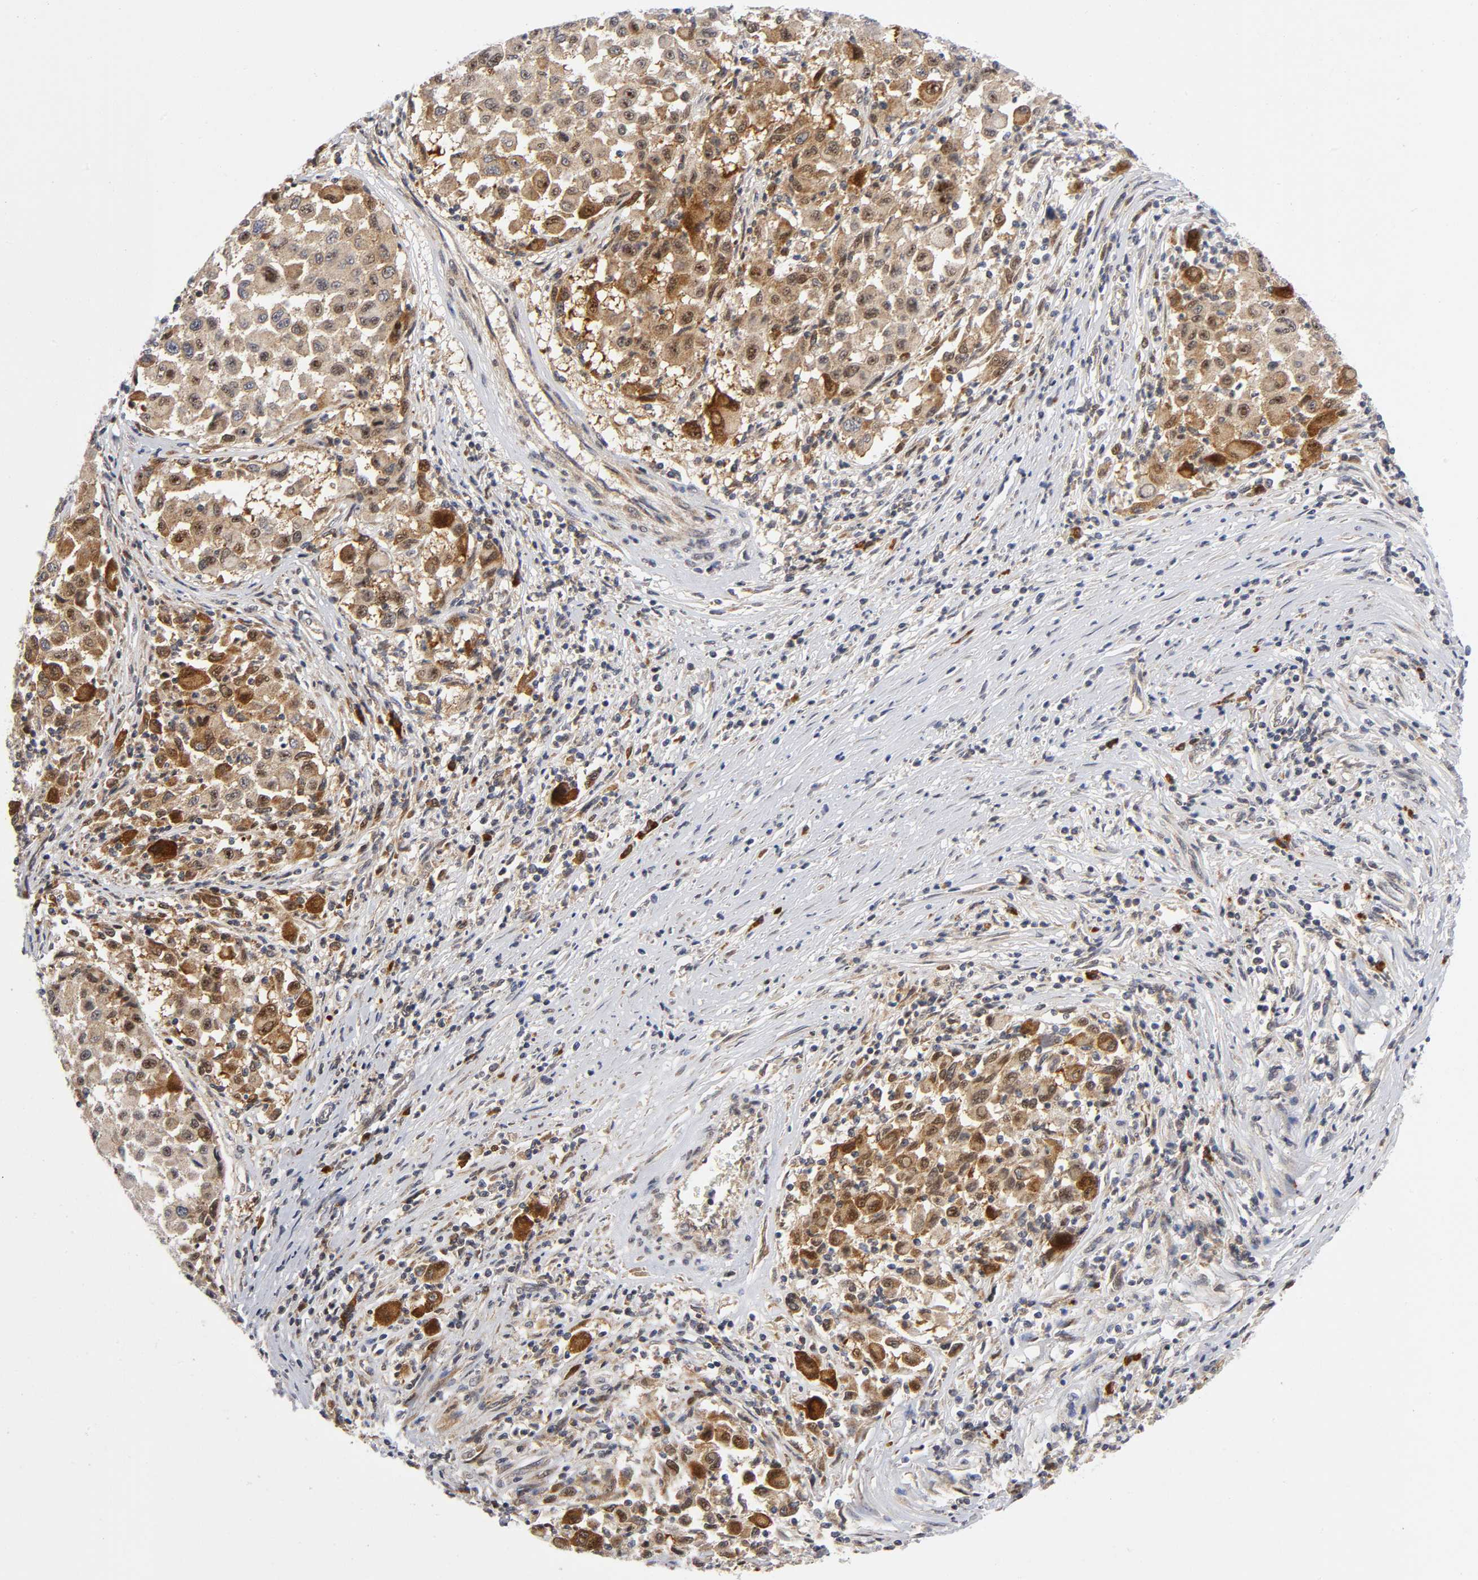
{"staining": {"intensity": "moderate", "quantity": ">75%", "location": "cytoplasmic/membranous,nuclear"}, "tissue": "melanoma", "cell_type": "Tumor cells", "image_type": "cancer", "snomed": [{"axis": "morphology", "description": "Malignant melanoma, Metastatic site"}, {"axis": "topography", "description": "Lymph node"}], "caption": "This photomicrograph reveals IHC staining of melanoma, with medium moderate cytoplasmic/membranous and nuclear staining in approximately >75% of tumor cells.", "gene": "EIF5", "patient": {"sex": "male", "age": 61}}